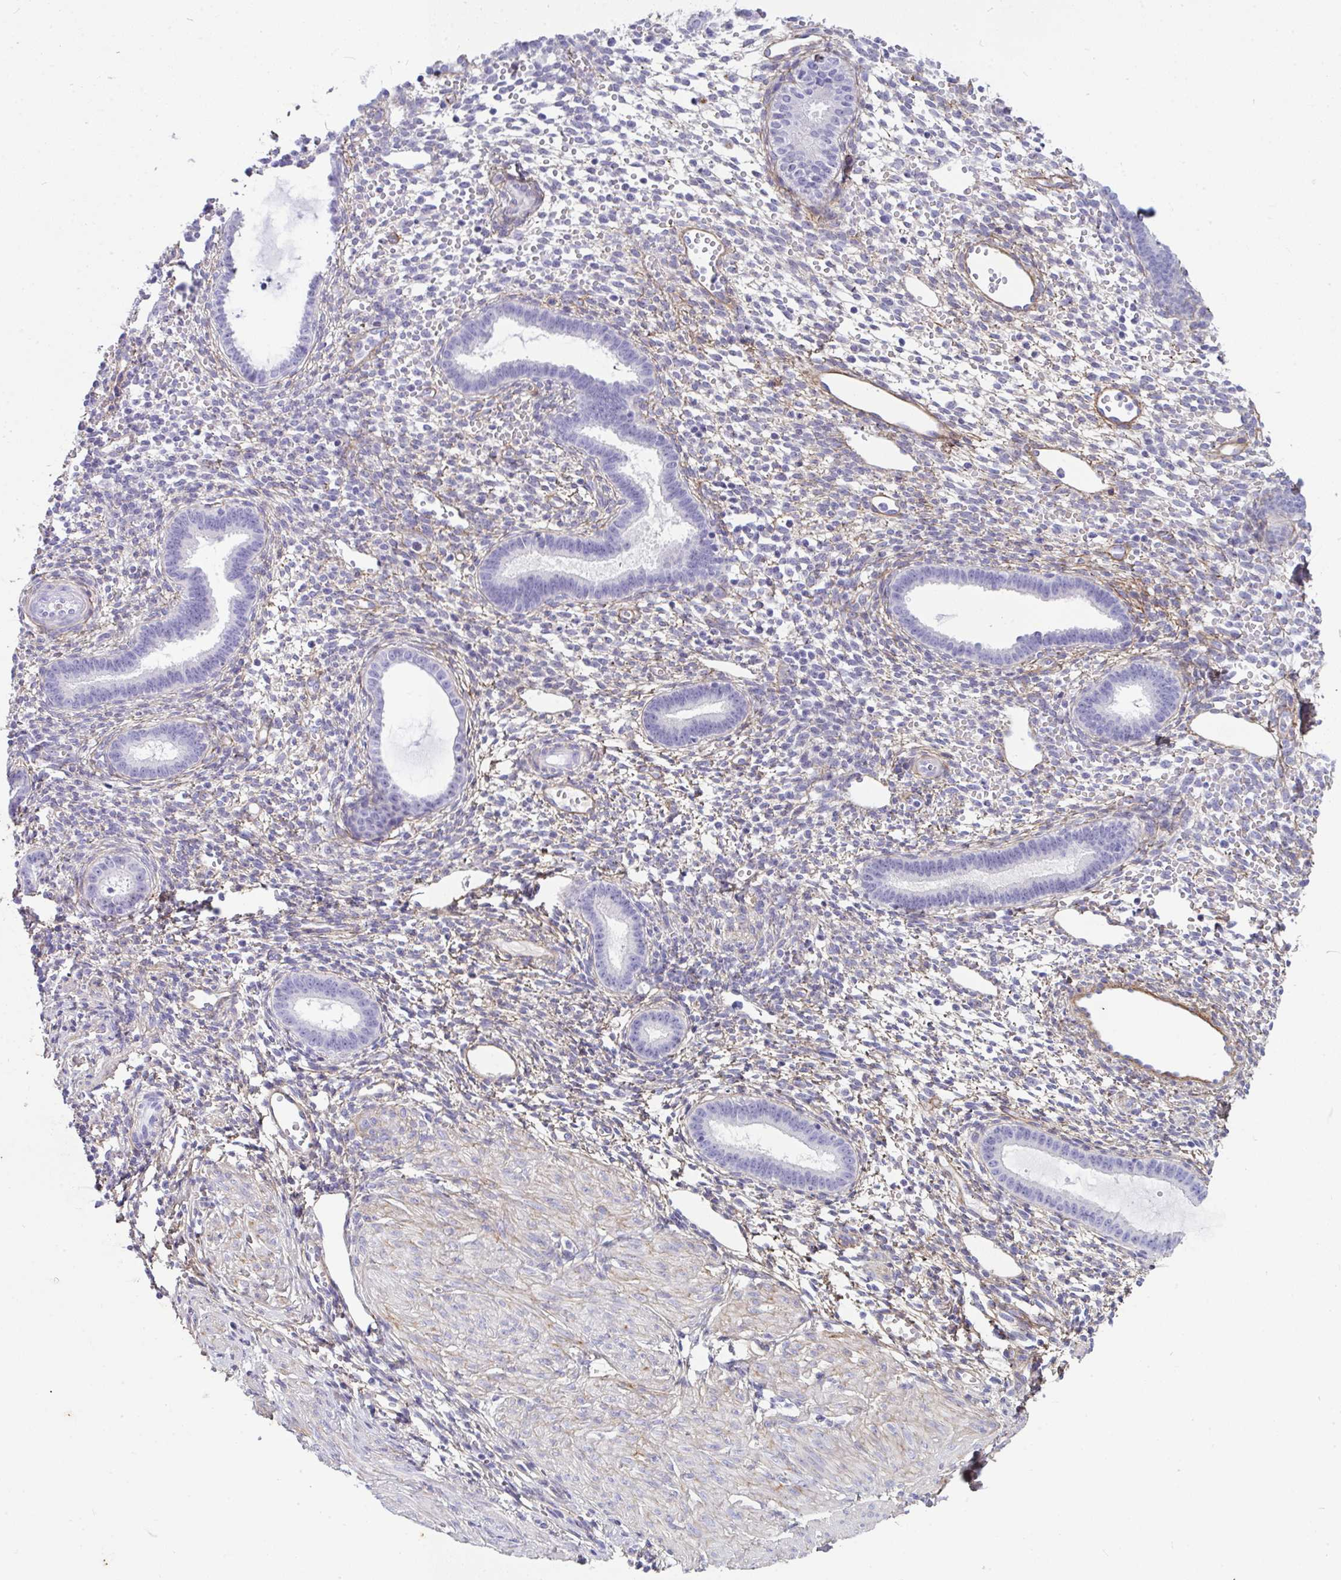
{"staining": {"intensity": "negative", "quantity": "none", "location": "none"}, "tissue": "endometrium", "cell_type": "Cells in endometrial stroma", "image_type": "normal", "snomed": [{"axis": "morphology", "description": "Normal tissue, NOS"}, {"axis": "topography", "description": "Endometrium"}], "caption": "Immunohistochemical staining of unremarkable human endometrium shows no significant positivity in cells in endometrial stroma. Brightfield microscopy of IHC stained with DAB (3,3'-diaminobenzidine) (brown) and hematoxylin (blue), captured at high magnification.", "gene": "LHFPL6", "patient": {"sex": "female", "age": 36}}